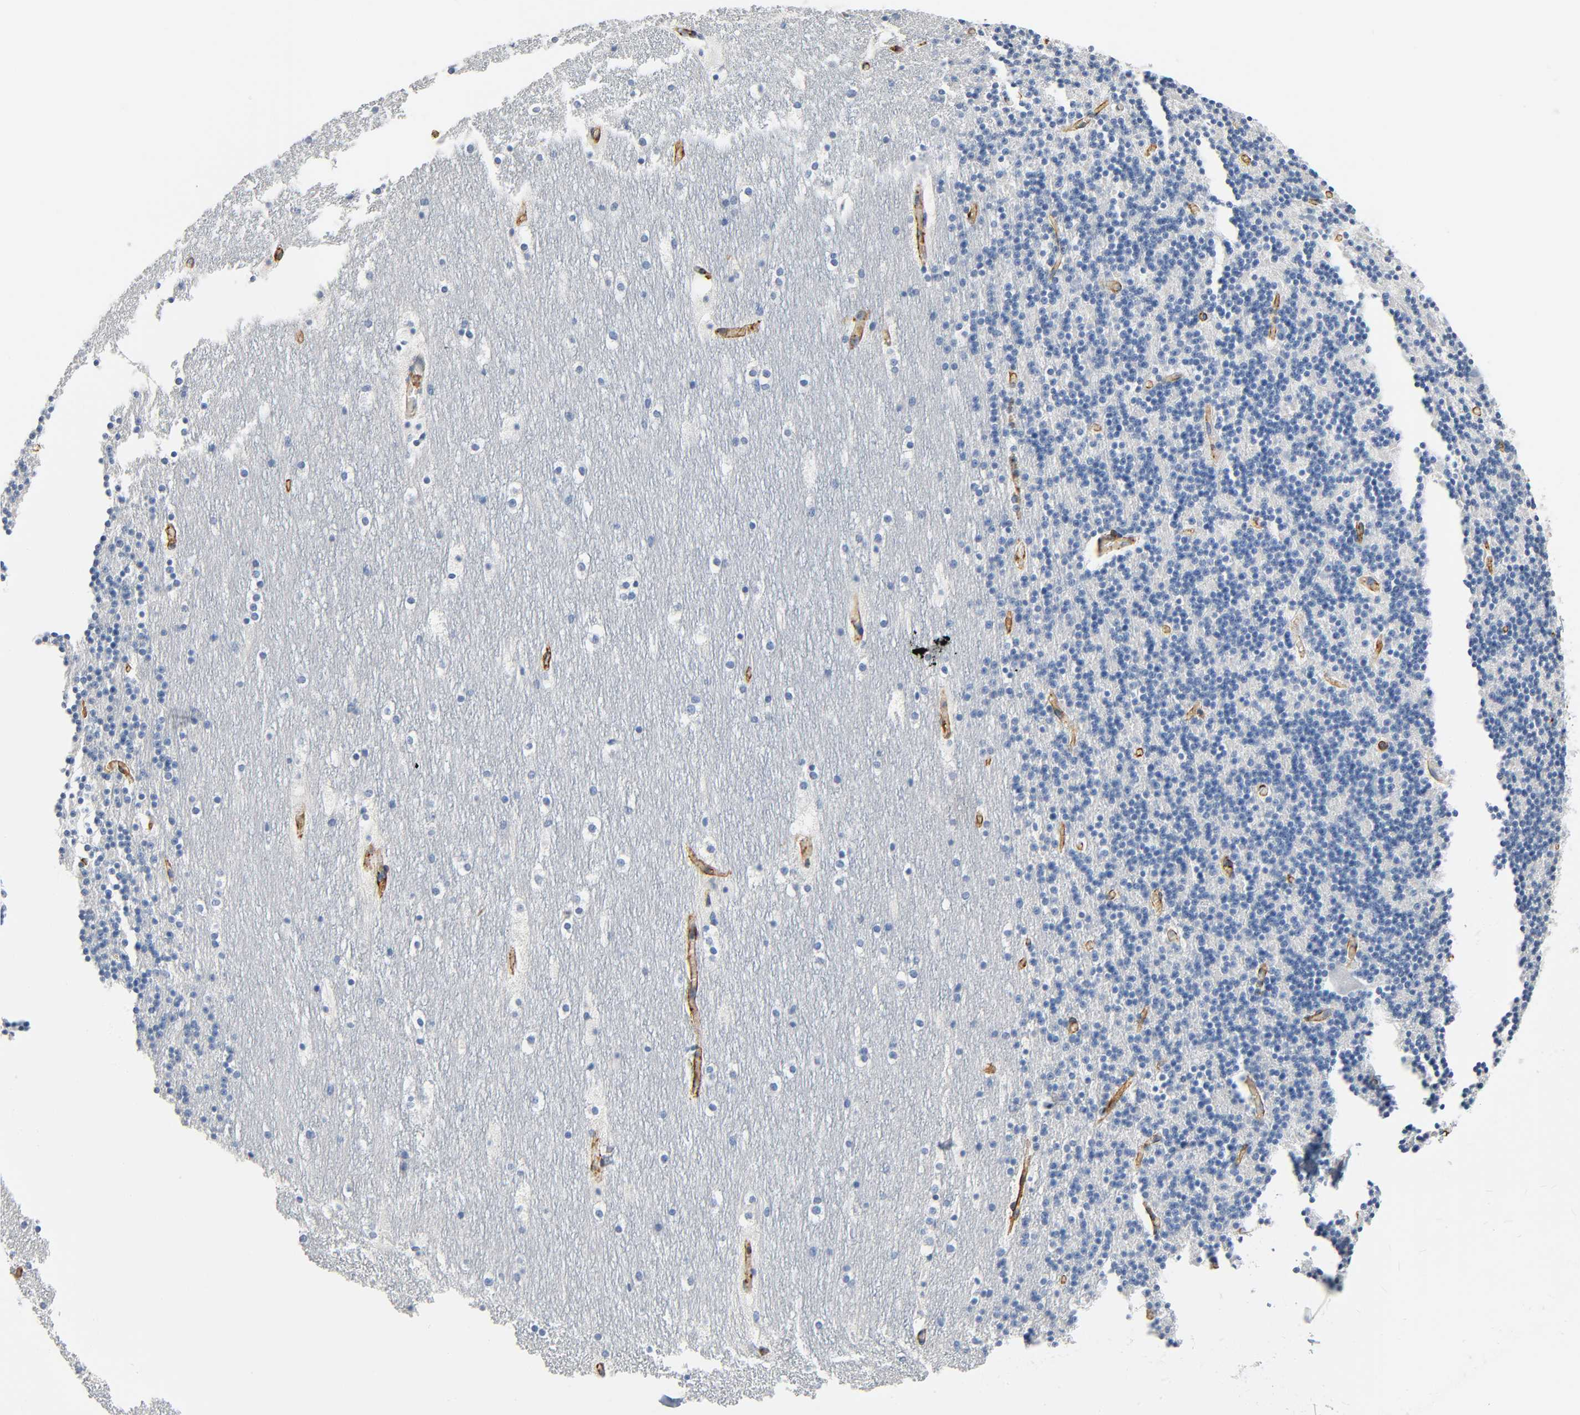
{"staining": {"intensity": "negative", "quantity": "none", "location": "none"}, "tissue": "cerebellum", "cell_type": "Cells in granular layer", "image_type": "normal", "snomed": [{"axis": "morphology", "description": "Normal tissue, NOS"}, {"axis": "topography", "description": "Cerebellum"}], "caption": "Immunohistochemical staining of normal cerebellum exhibits no significant positivity in cells in granular layer.", "gene": "ANPEP", "patient": {"sex": "male", "age": 45}}